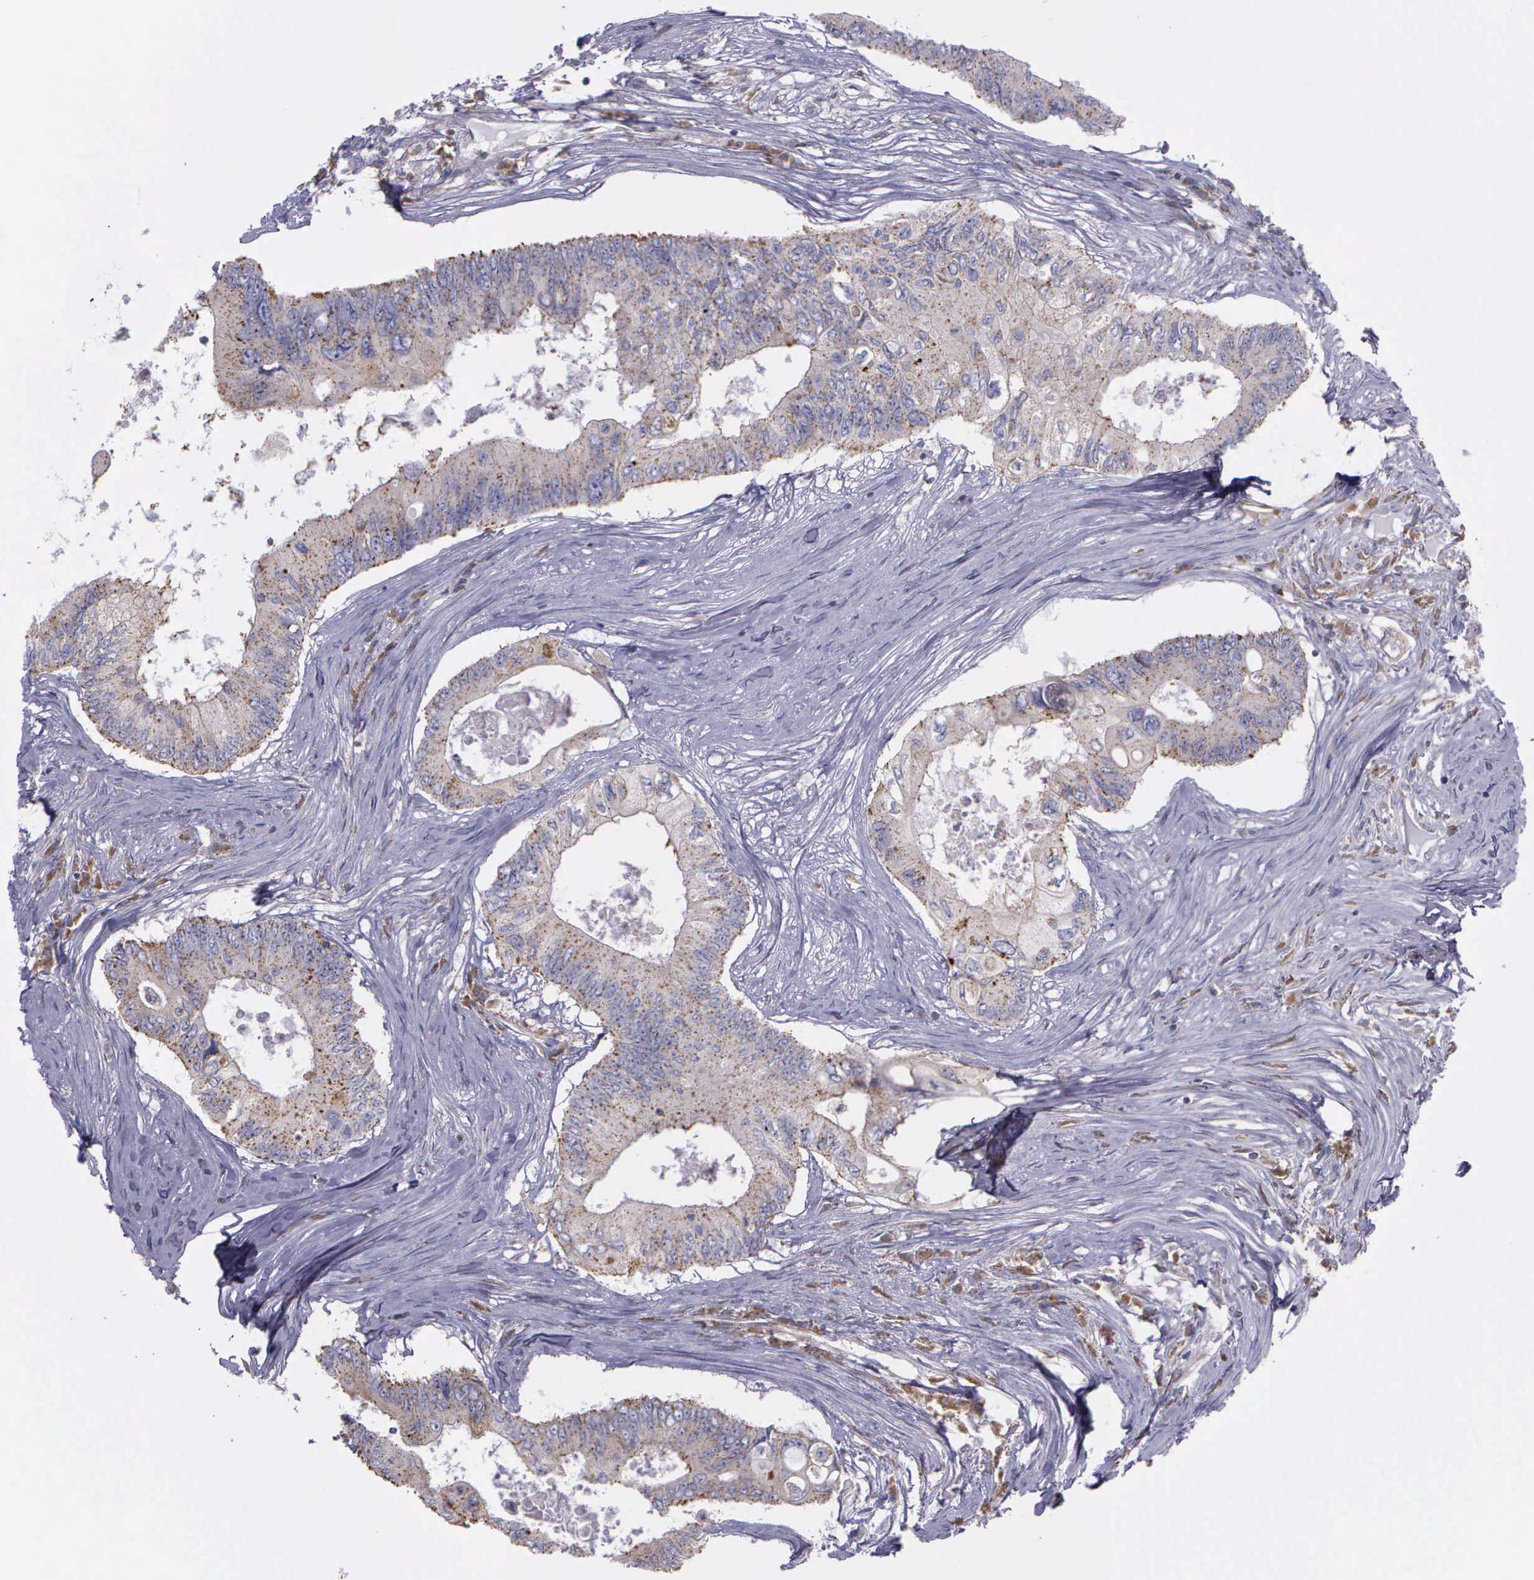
{"staining": {"intensity": "weak", "quantity": "25%-75%", "location": "cytoplasmic/membranous"}, "tissue": "colorectal cancer", "cell_type": "Tumor cells", "image_type": "cancer", "snomed": [{"axis": "morphology", "description": "Adenocarcinoma, NOS"}, {"axis": "topography", "description": "Colon"}], "caption": "Approximately 25%-75% of tumor cells in human colorectal cancer demonstrate weak cytoplasmic/membranous protein expression as visualized by brown immunohistochemical staining.", "gene": "MIA2", "patient": {"sex": "male", "age": 65}}